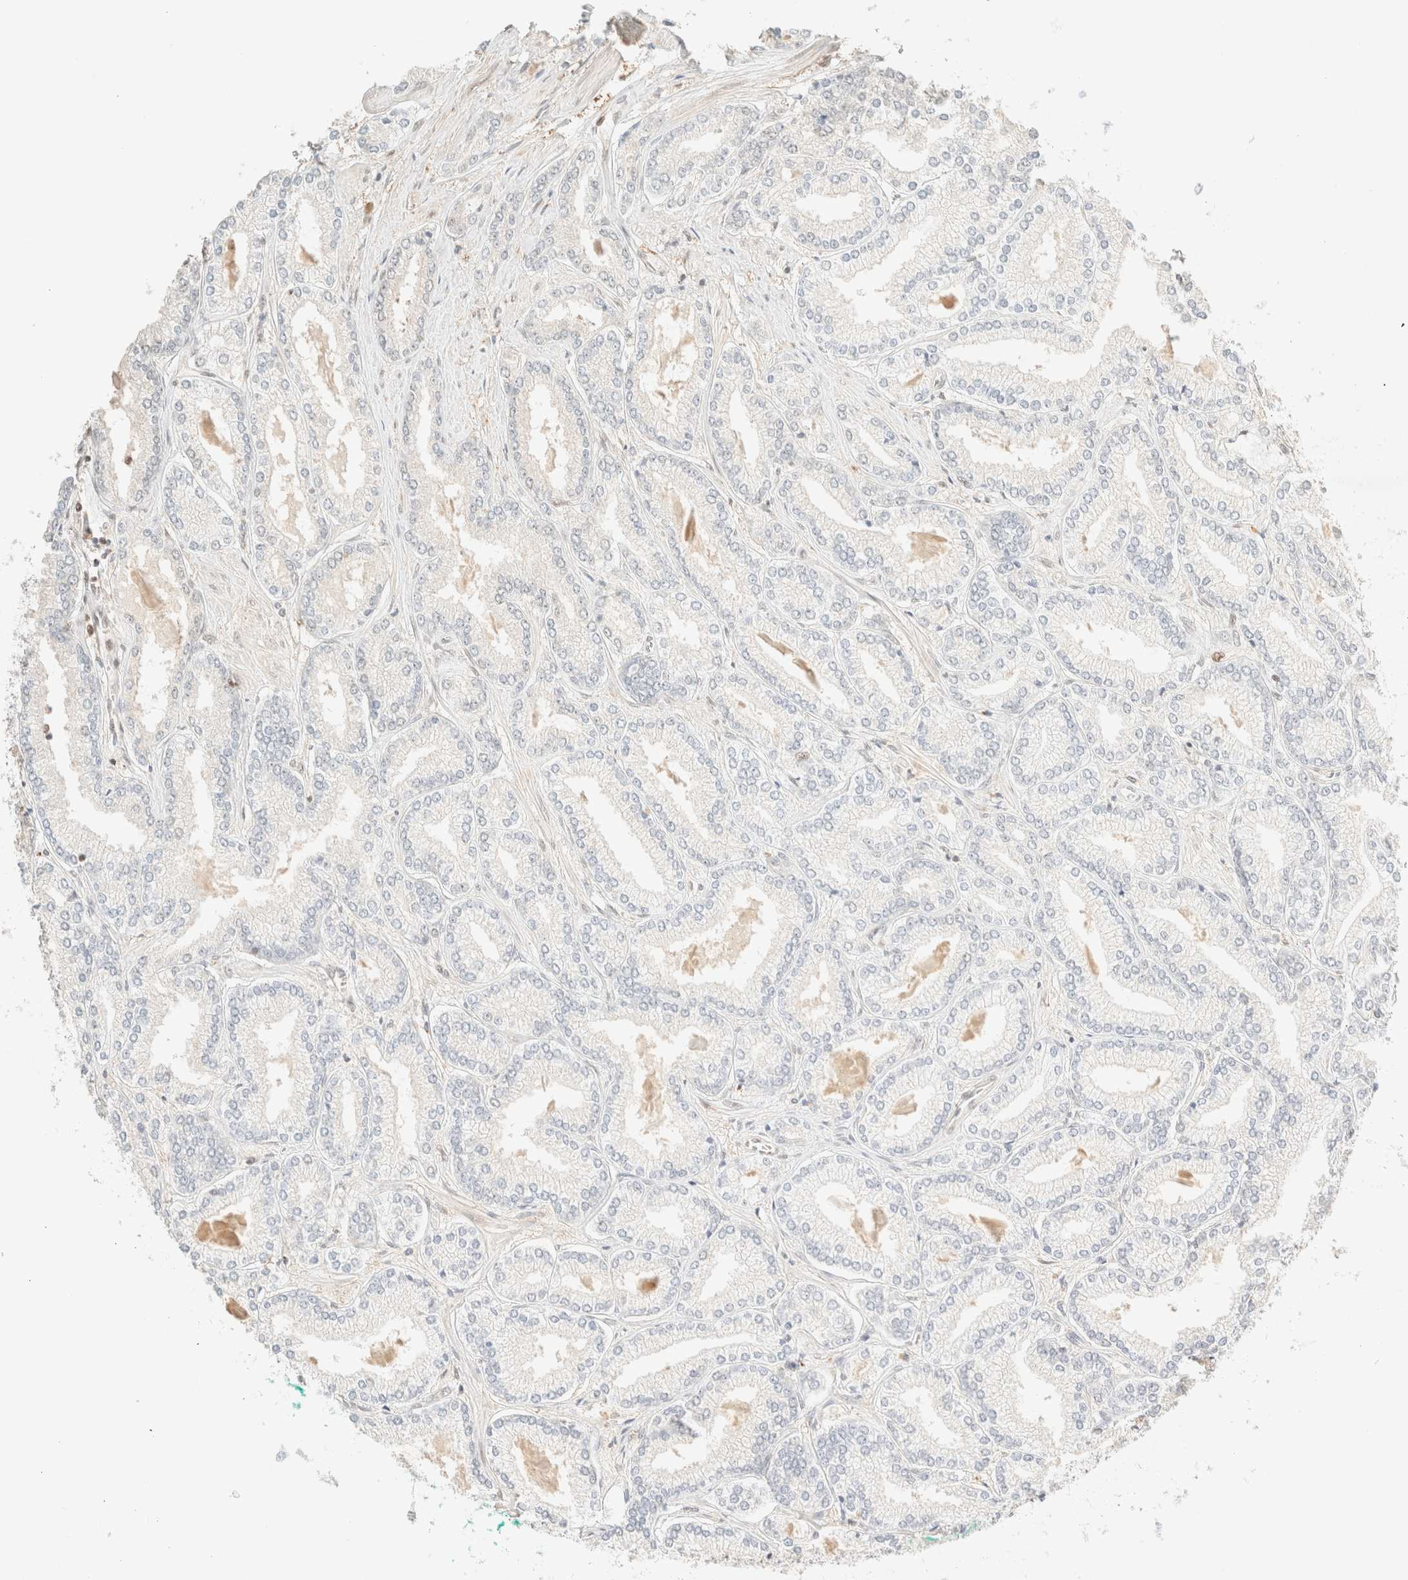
{"staining": {"intensity": "negative", "quantity": "none", "location": "none"}, "tissue": "prostate cancer", "cell_type": "Tumor cells", "image_type": "cancer", "snomed": [{"axis": "morphology", "description": "Adenocarcinoma, Low grade"}, {"axis": "topography", "description": "Prostate"}], "caption": "Histopathology image shows no protein expression in tumor cells of prostate cancer tissue.", "gene": "TSR1", "patient": {"sex": "male", "age": 62}}